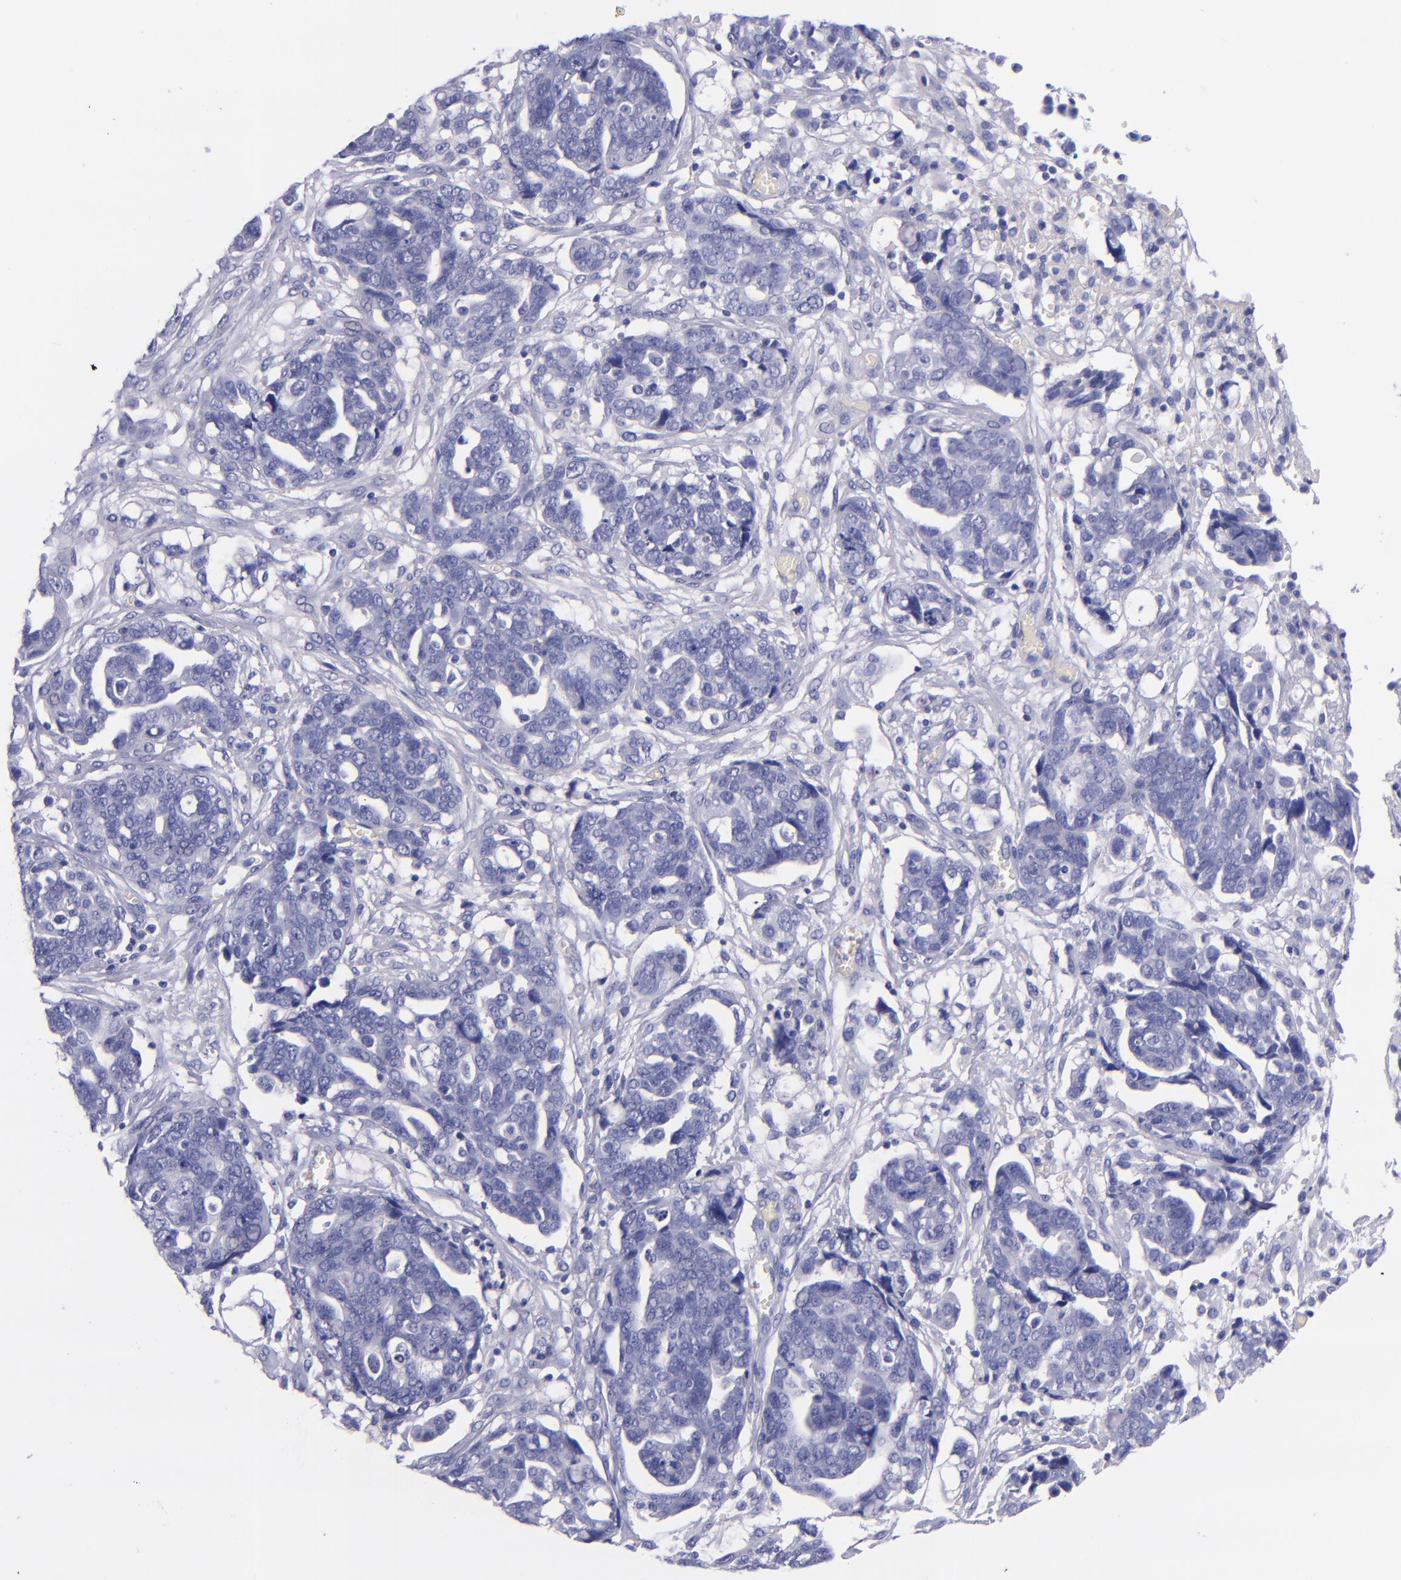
{"staining": {"intensity": "negative", "quantity": "none", "location": "none"}, "tissue": "ovarian cancer", "cell_type": "Tumor cells", "image_type": "cancer", "snomed": [{"axis": "morphology", "description": "Normal tissue, NOS"}, {"axis": "morphology", "description": "Cystadenocarcinoma, serous, NOS"}, {"axis": "topography", "description": "Fallopian tube"}, {"axis": "topography", "description": "Ovary"}], "caption": "Immunohistochemistry (IHC) image of ovarian serous cystadenocarcinoma stained for a protein (brown), which displays no positivity in tumor cells.", "gene": "LAG3", "patient": {"sex": "female", "age": 56}}